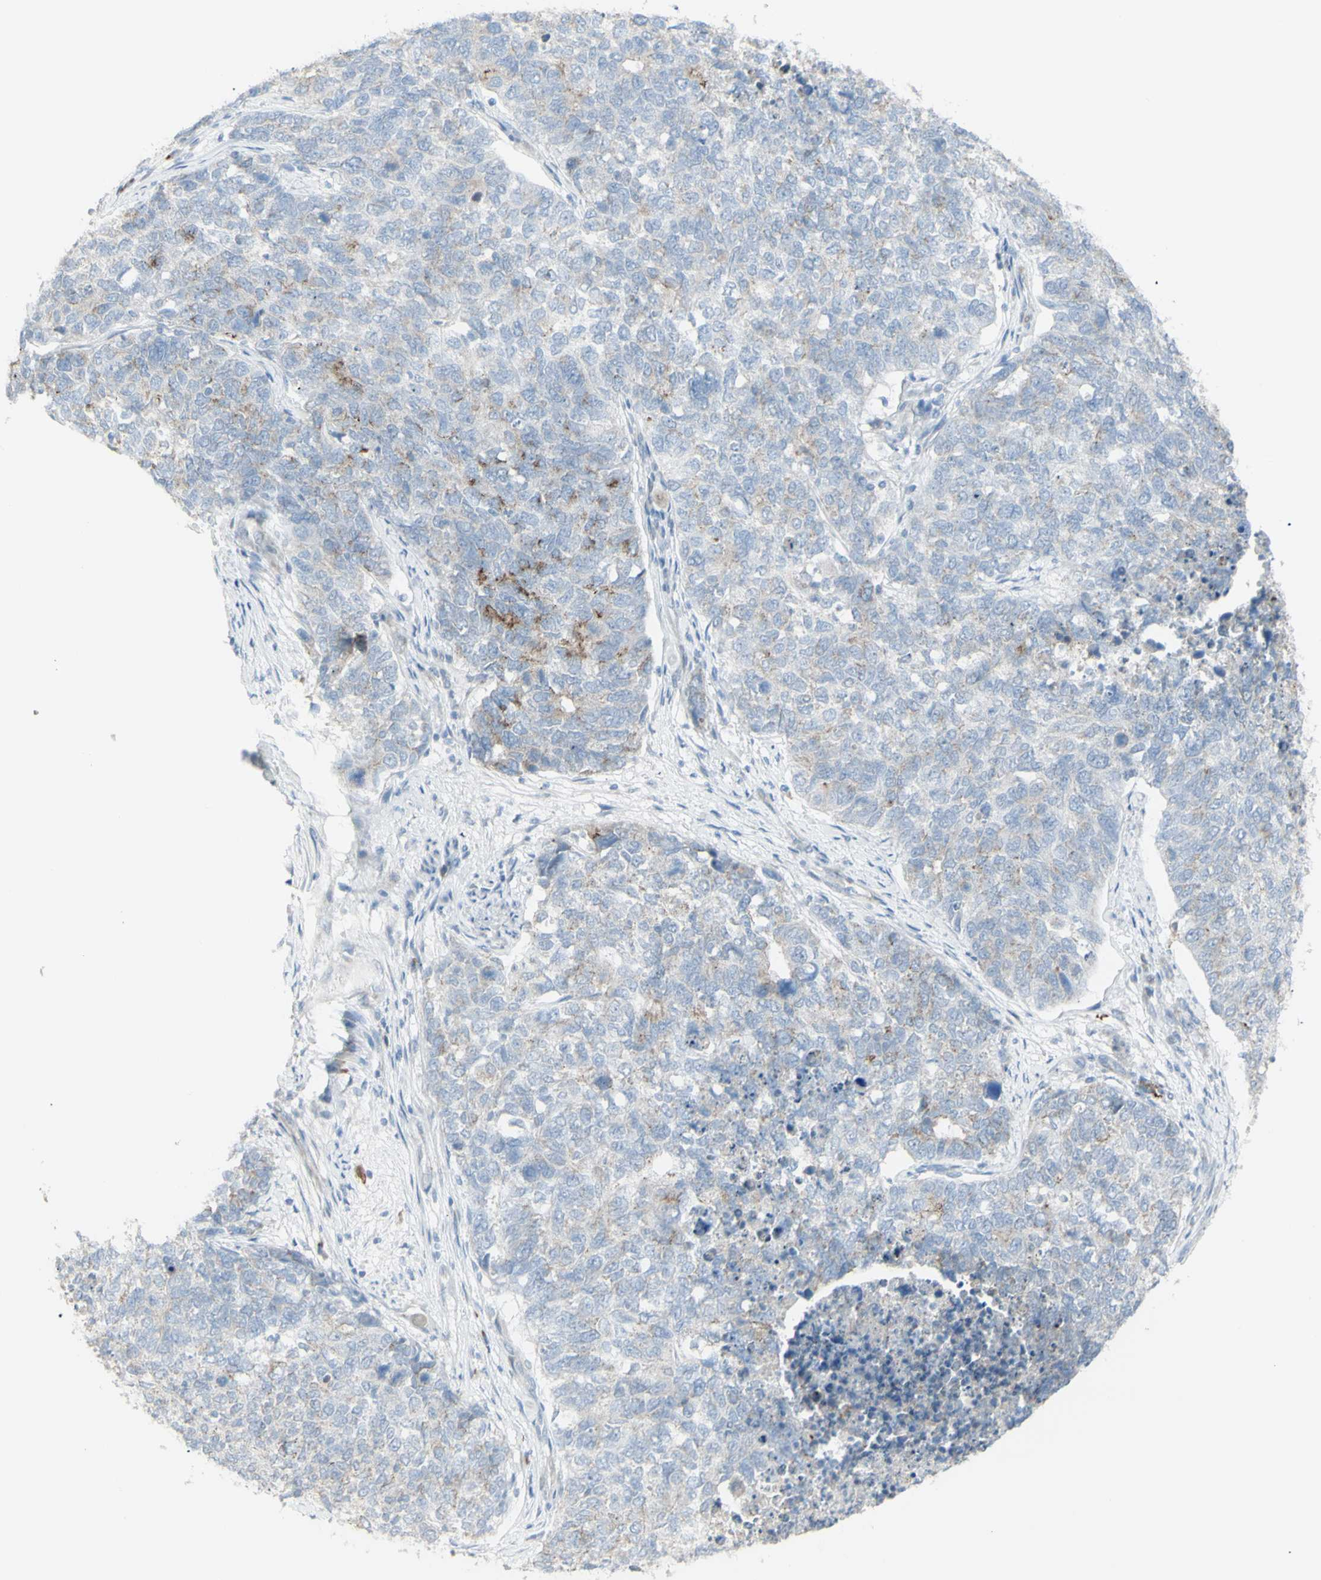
{"staining": {"intensity": "weak", "quantity": "<25%", "location": "cytoplasmic/membranous"}, "tissue": "cervical cancer", "cell_type": "Tumor cells", "image_type": "cancer", "snomed": [{"axis": "morphology", "description": "Squamous cell carcinoma, NOS"}, {"axis": "topography", "description": "Cervix"}], "caption": "Squamous cell carcinoma (cervical) stained for a protein using IHC exhibits no staining tumor cells.", "gene": "NDST4", "patient": {"sex": "female", "age": 63}}